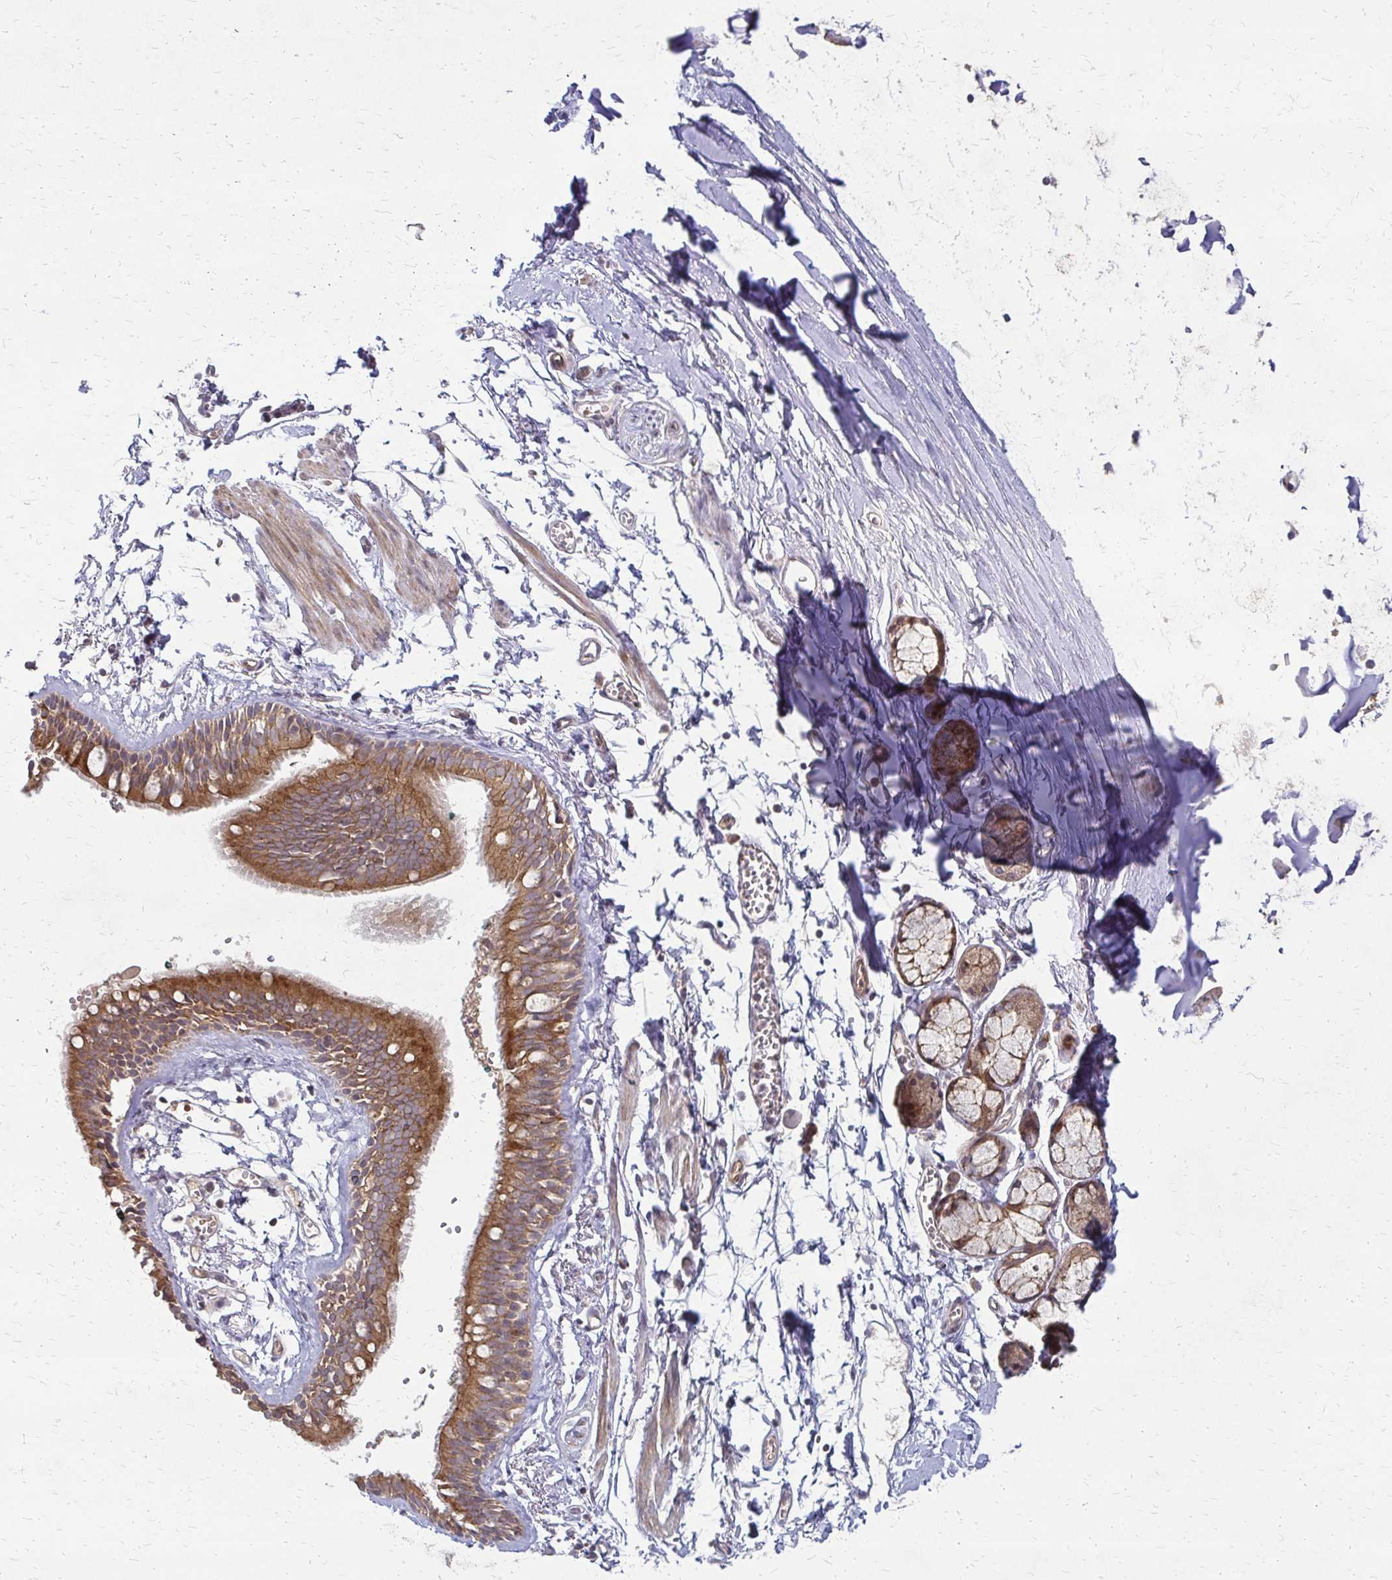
{"staining": {"intensity": "moderate", "quantity": ">75%", "location": "cytoplasmic/membranous"}, "tissue": "bronchus", "cell_type": "Respiratory epithelial cells", "image_type": "normal", "snomed": [{"axis": "morphology", "description": "Normal tissue, NOS"}, {"axis": "topography", "description": "Cartilage tissue"}, {"axis": "topography", "description": "Bronchus"}], "caption": "Immunohistochemical staining of benign human bronchus demonstrates moderate cytoplasmic/membranous protein positivity in about >75% of respiratory epithelial cells. Nuclei are stained in blue.", "gene": "ZNF383", "patient": {"sex": "female", "age": 59}}